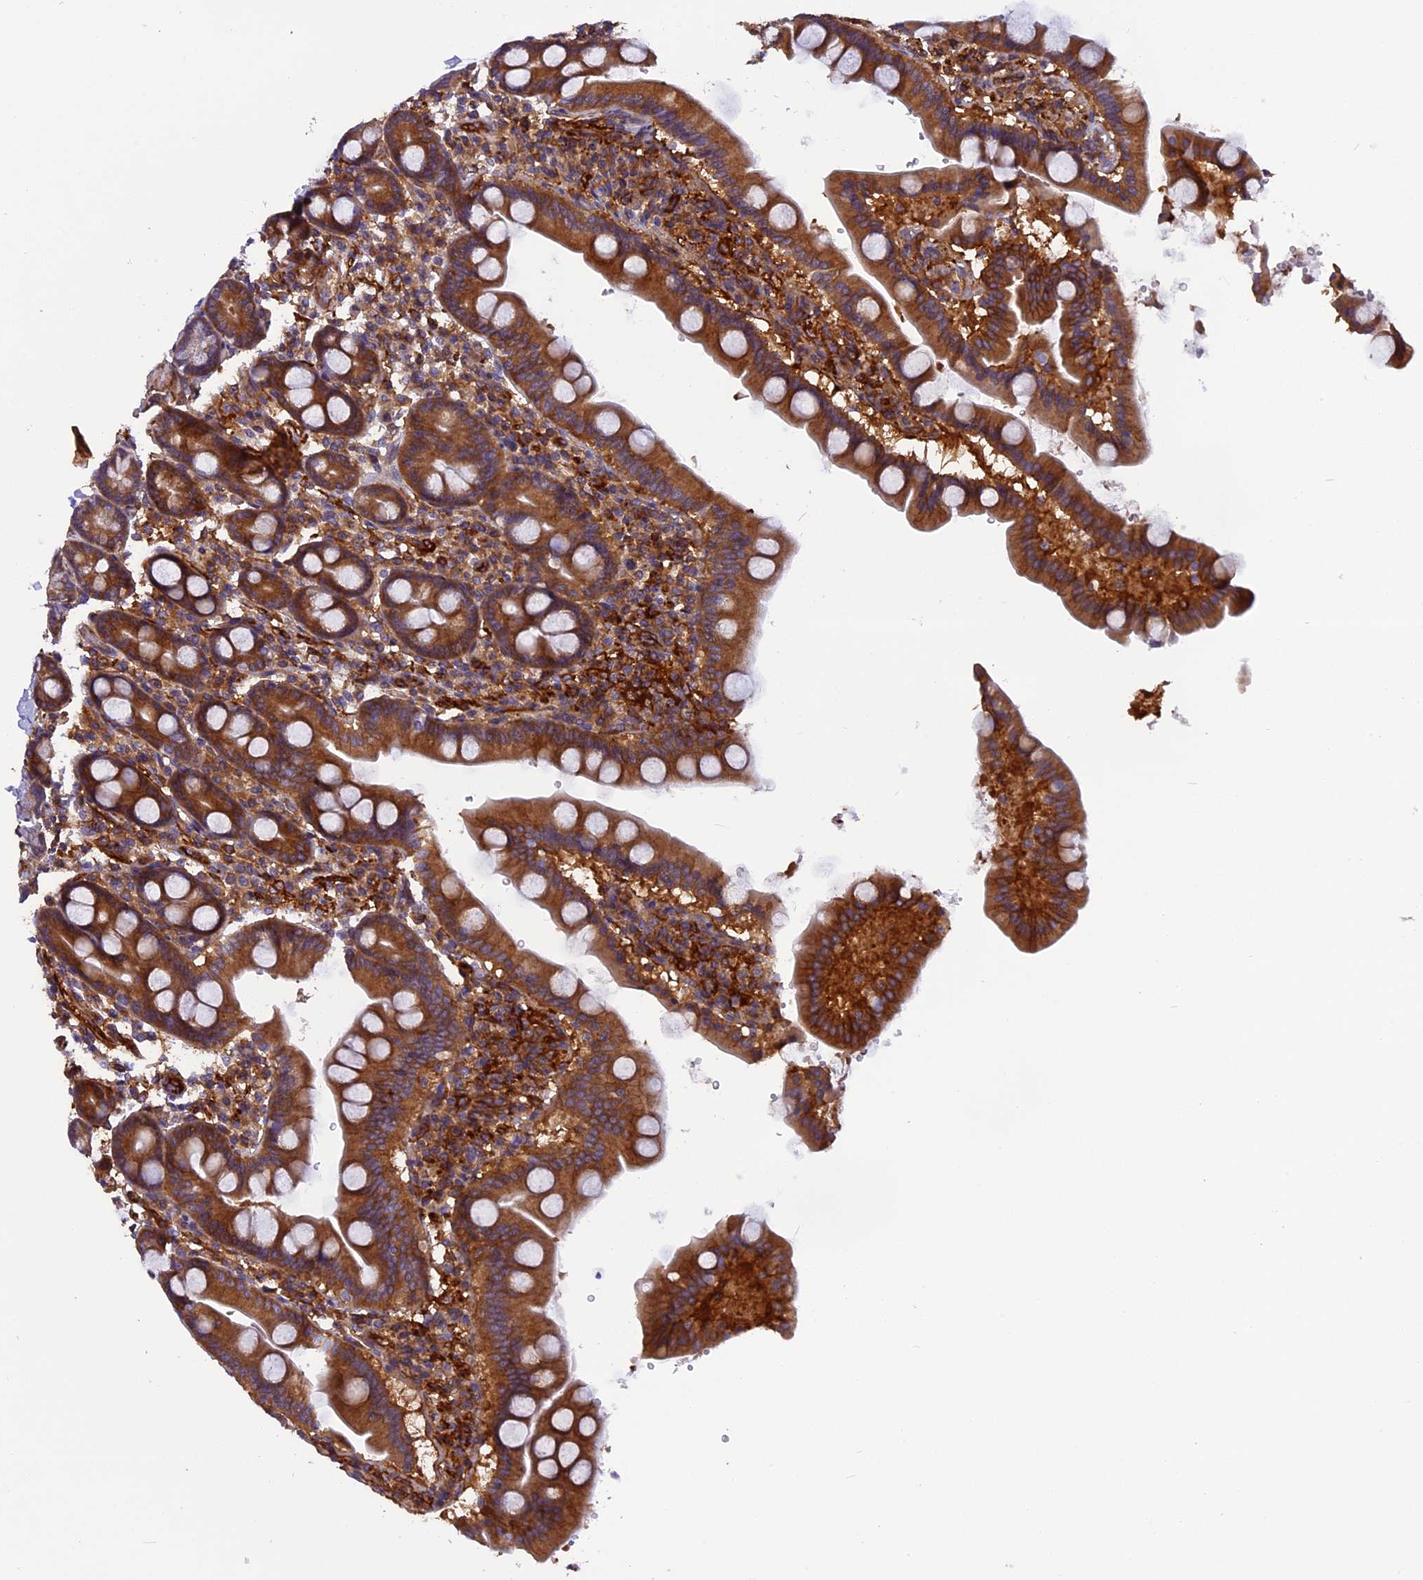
{"staining": {"intensity": "strong", "quantity": ">75%", "location": "cytoplasmic/membranous"}, "tissue": "duodenum", "cell_type": "Glandular cells", "image_type": "normal", "snomed": [{"axis": "morphology", "description": "Normal tissue, NOS"}, {"axis": "topography", "description": "Duodenum"}], "caption": "Immunohistochemistry of unremarkable duodenum shows high levels of strong cytoplasmic/membranous expression in approximately >75% of glandular cells. The staining was performed using DAB (3,3'-diaminobenzidine) to visualize the protein expression in brown, while the nuclei were stained in blue with hematoxylin (Magnification: 20x).", "gene": "EHBP1L1", "patient": {"sex": "male", "age": 50}}